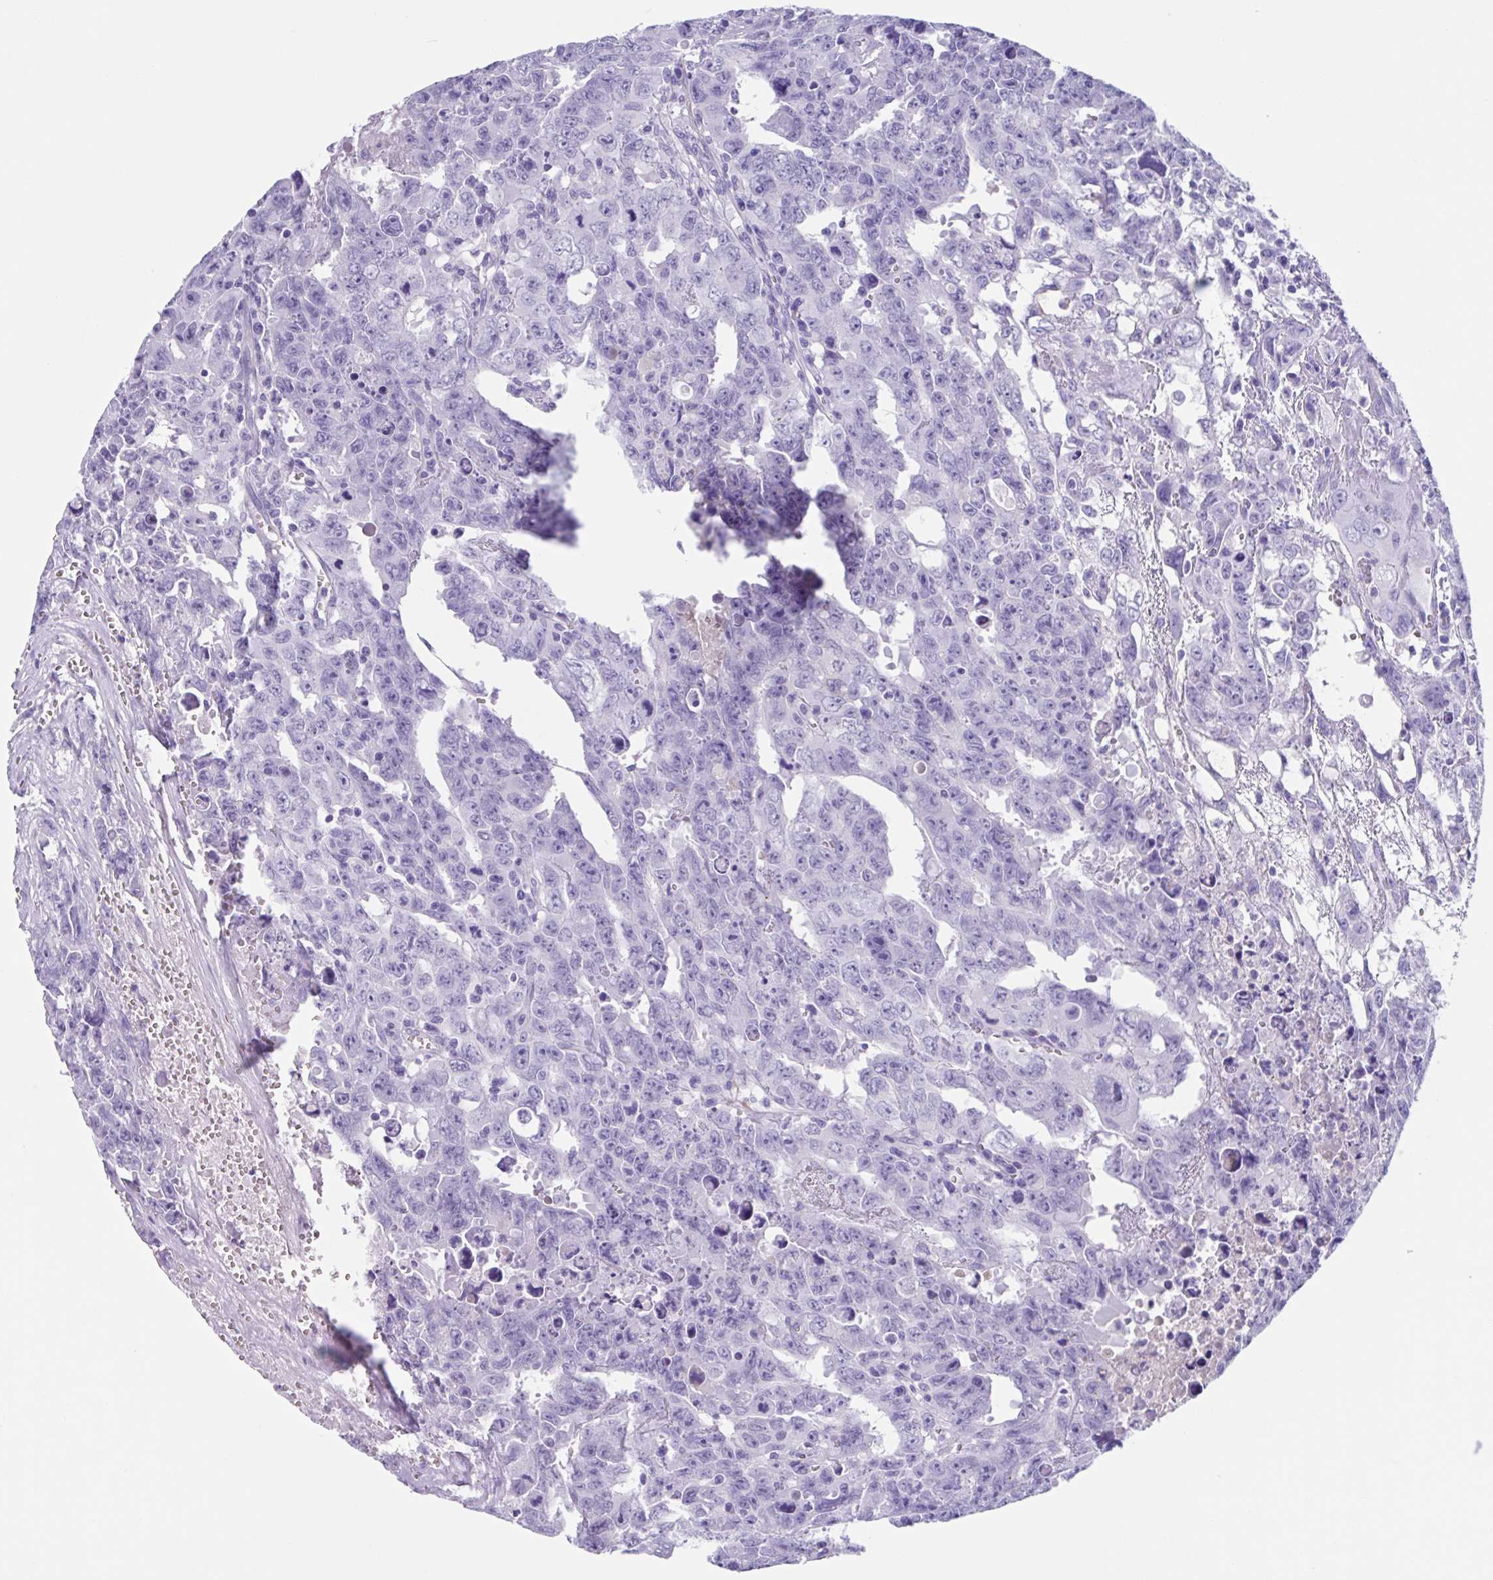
{"staining": {"intensity": "negative", "quantity": "none", "location": "none"}, "tissue": "testis cancer", "cell_type": "Tumor cells", "image_type": "cancer", "snomed": [{"axis": "morphology", "description": "Carcinoma, Embryonal, NOS"}, {"axis": "topography", "description": "Testis"}], "caption": "An immunohistochemistry micrograph of testis cancer is shown. There is no staining in tumor cells of testis cancer.", "gene": "USP35", "patient": {"sex": "male", "age": 24}}